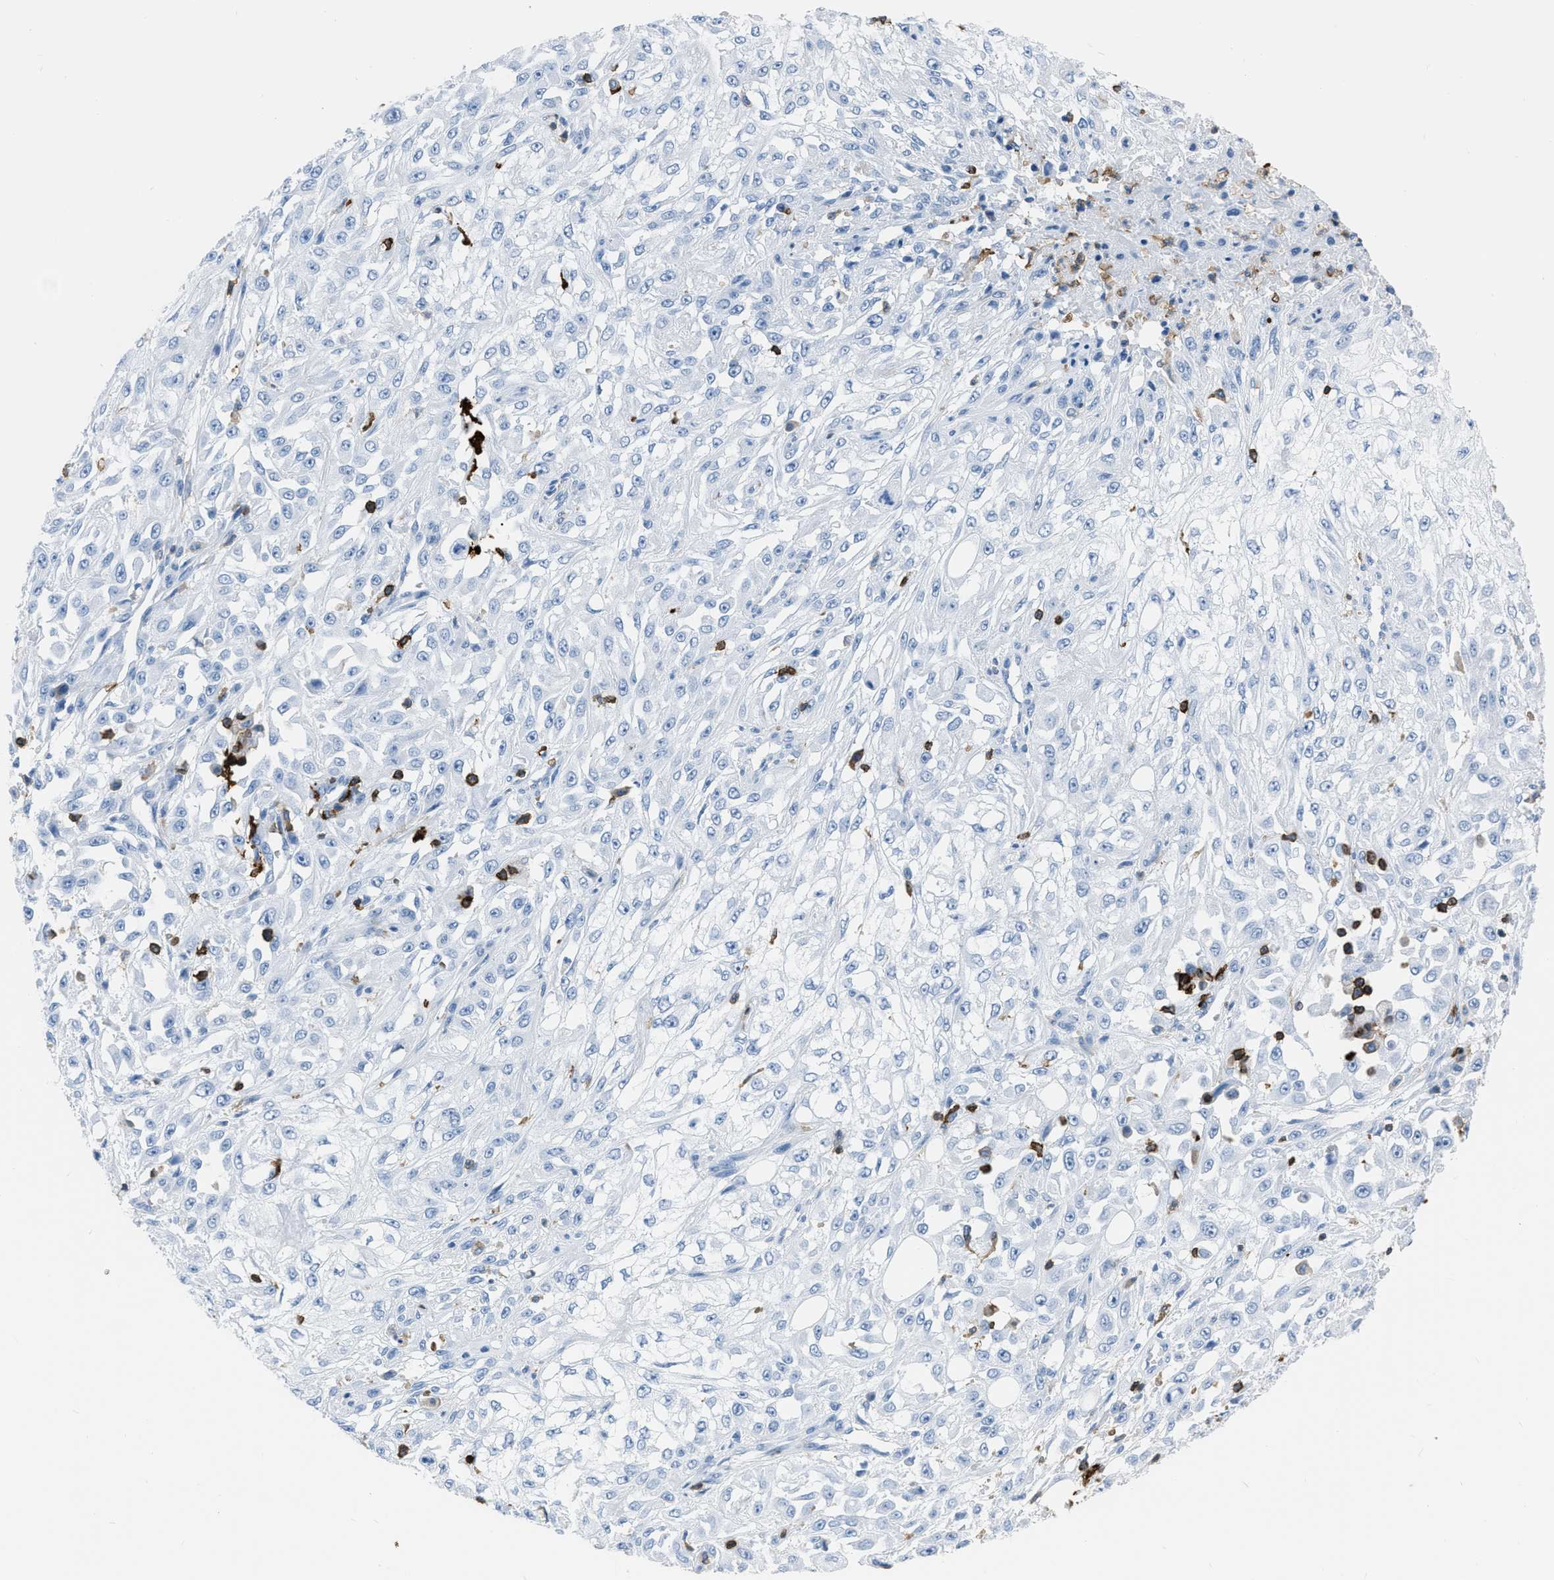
{"staining": {"intensity": "negative", "quantity": "none", "location": "none"}, "tissue": "skin cancer", "cell_type": "Tumor cells", "image_type": "cancer", "snomed": [{"axis": "morphology", "description": "Squamous cell carcinoma, NOS"}, {"axis": "morphology", "description": "Squamous cell carcinoma, metastatic, NOS"}, {"axis": "topography", "description": "Skin"}, {"axis": "topography", "description": "Lymph node"}], "caption": "The photomicrograph exhibits no significant positivity in tumor cells of skin cancer. The staining is performed using DAB (3,3'-diaminobenzidine) brown chromogen with nuclei counter-stained in using hematoxylin.", "gene": "LSP1", "patient": {"sex": "male", "age": 75}}